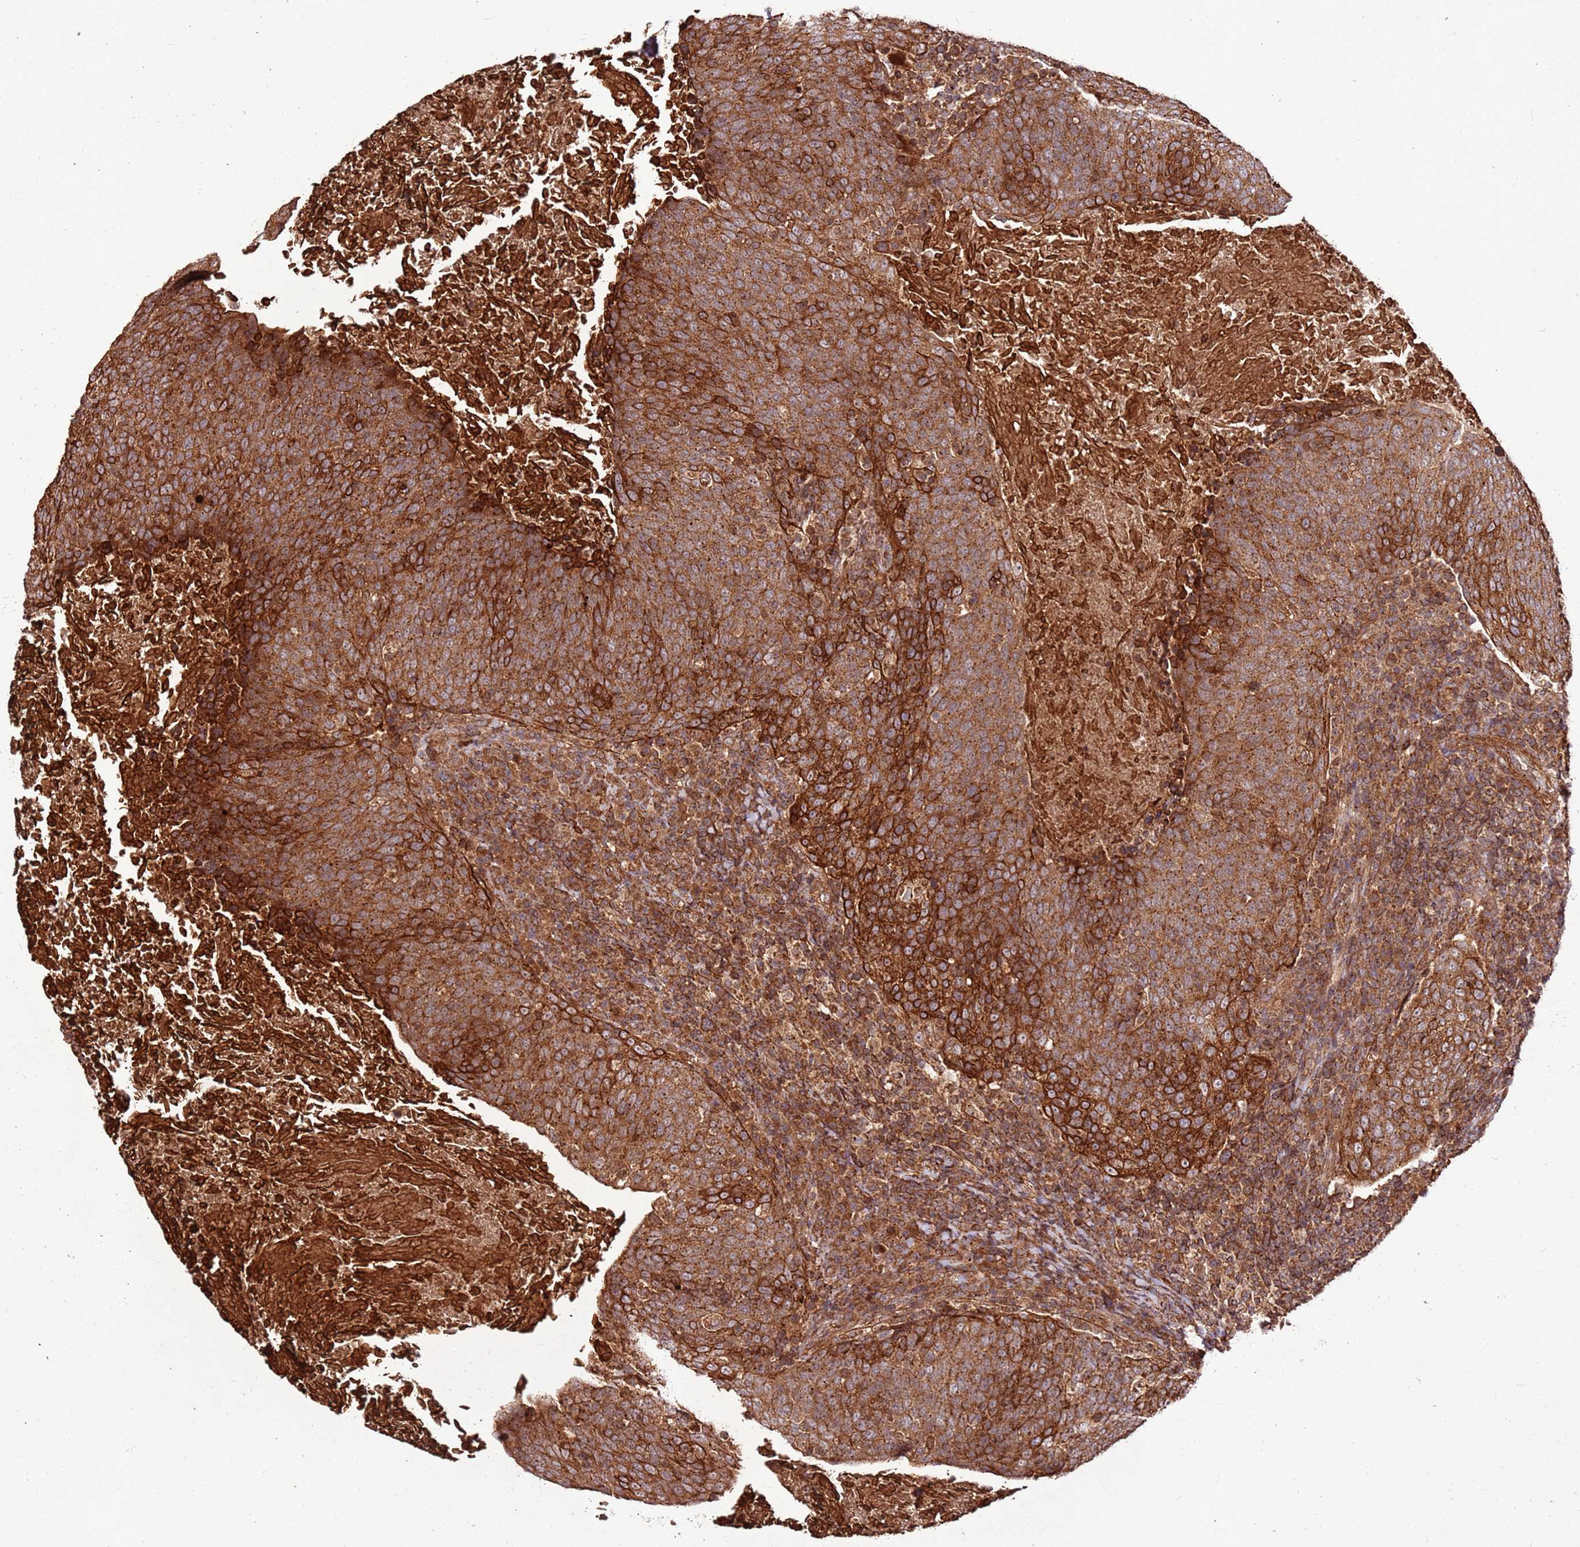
{"staining": {"intensity": "strong", "quantity": ">75%", "location": "cytoplasmic/membranous"}, "tissue": "head and neck cancer", "cell_type": "Tumor cells", "image_type": "cancer", "snomed": [{"axis": "morphology", "description": "Squamous cell carcinoma, NOS"}, {"axis": "morphology", "description": "Squamous cell carcinoma, metastatic, NOS"}, {"axis": "topography", "description": "Lymph node"}, {"axis": "topography", "description": "Head-Neck"}], "caption": "Head and neck cancer (squamous cell carcinoma) tissue displays strong cytoplasmic/membranous expression in about >75% of tumor cells, visualized by immunohistochemistry.", "gene": "FAM186A", "patient": {"sex": "male", "age": 62}}